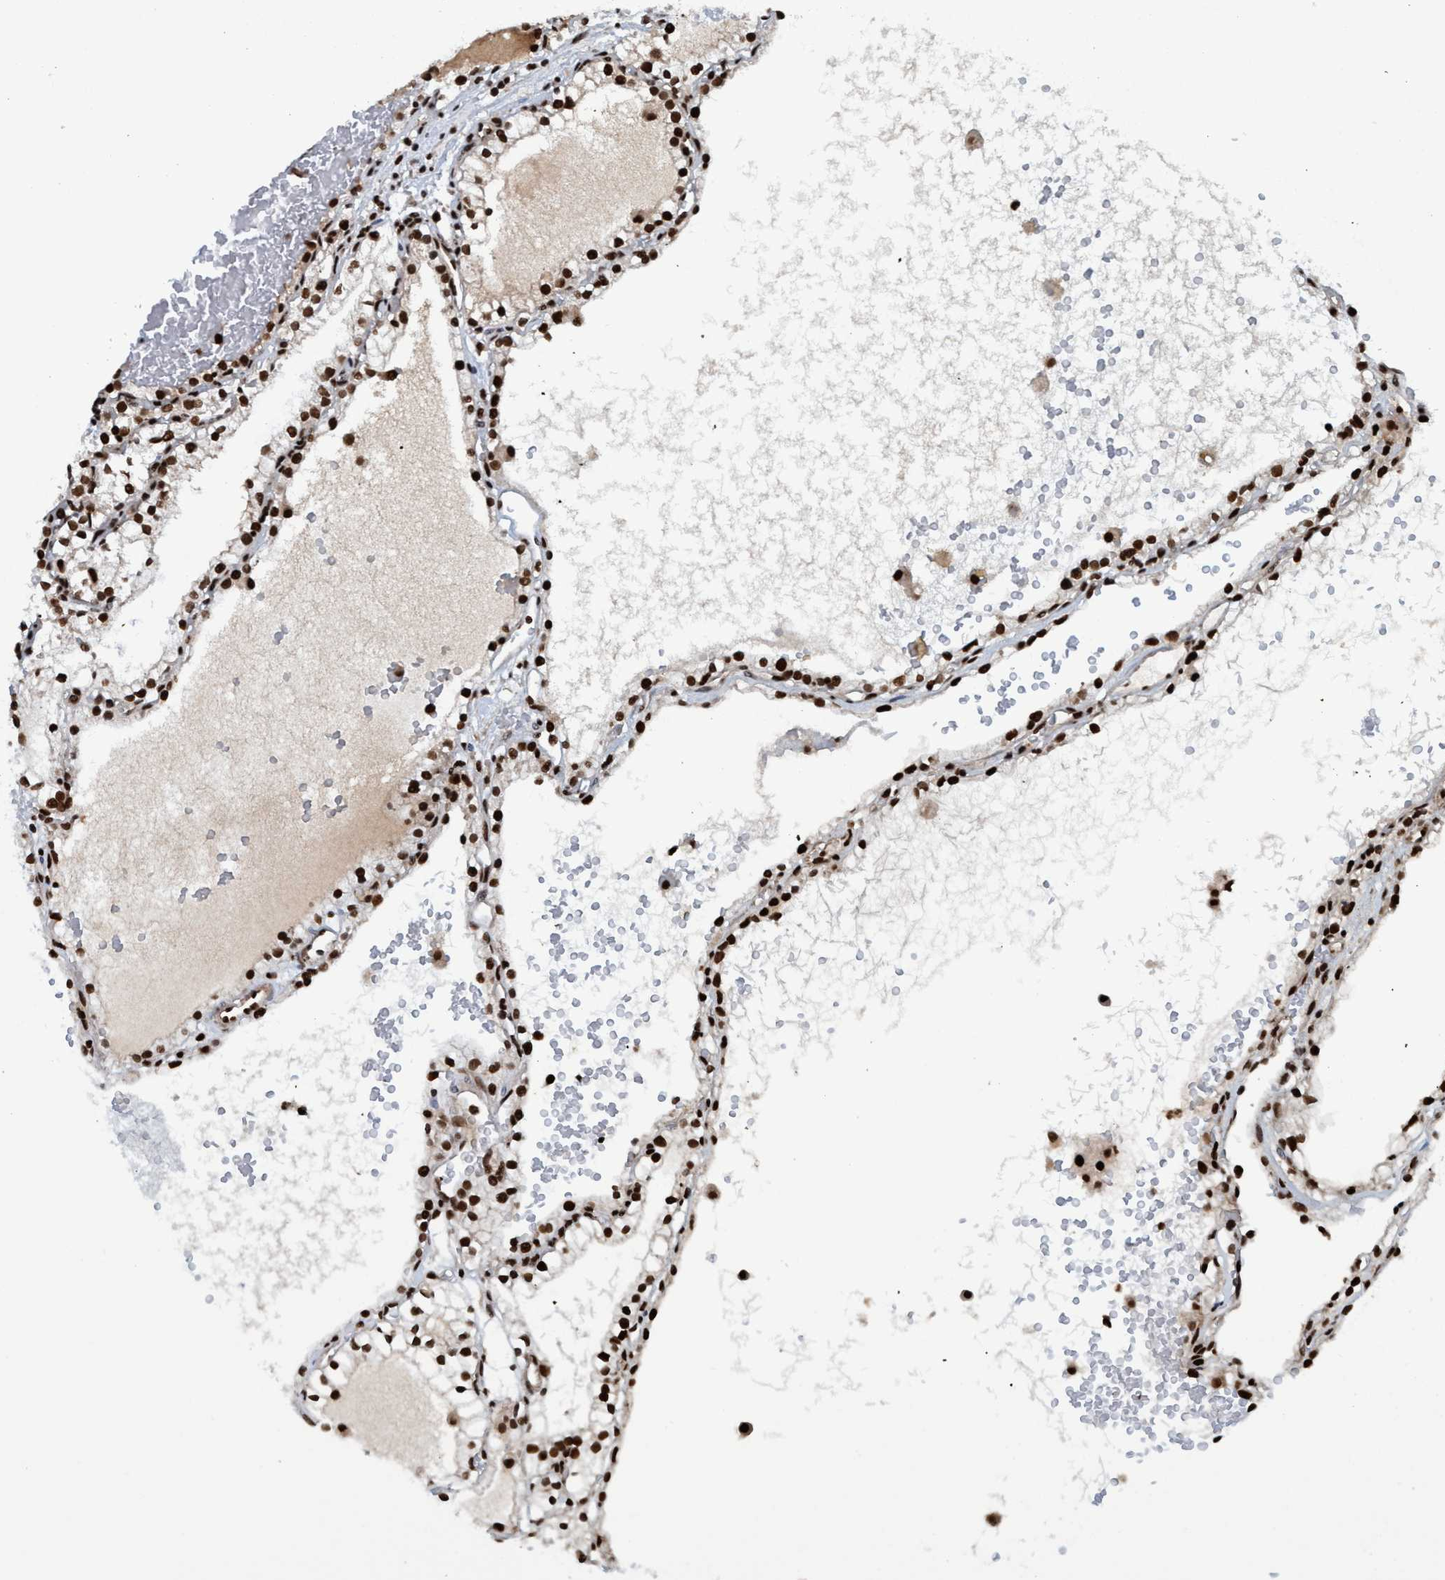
{"staining": {"intensity": "strong", "quantity": ">75%", "location": "nuclear"}, "tissue": "renal cancer", "cell_type": "Tumor cells", "image_type": "cancer", "snomed": [{"axis": "morphology", "description": "Adenocarcinoma, NOS"}, {"axis": "topography", "description": "Kidney"}], "caption": "Strong nuclear protein expression is identified in approximately >75% of tumor cells in renal cancer.", "gene": "TOPBP1", "patient": {"sex": "female", "age": 41}}